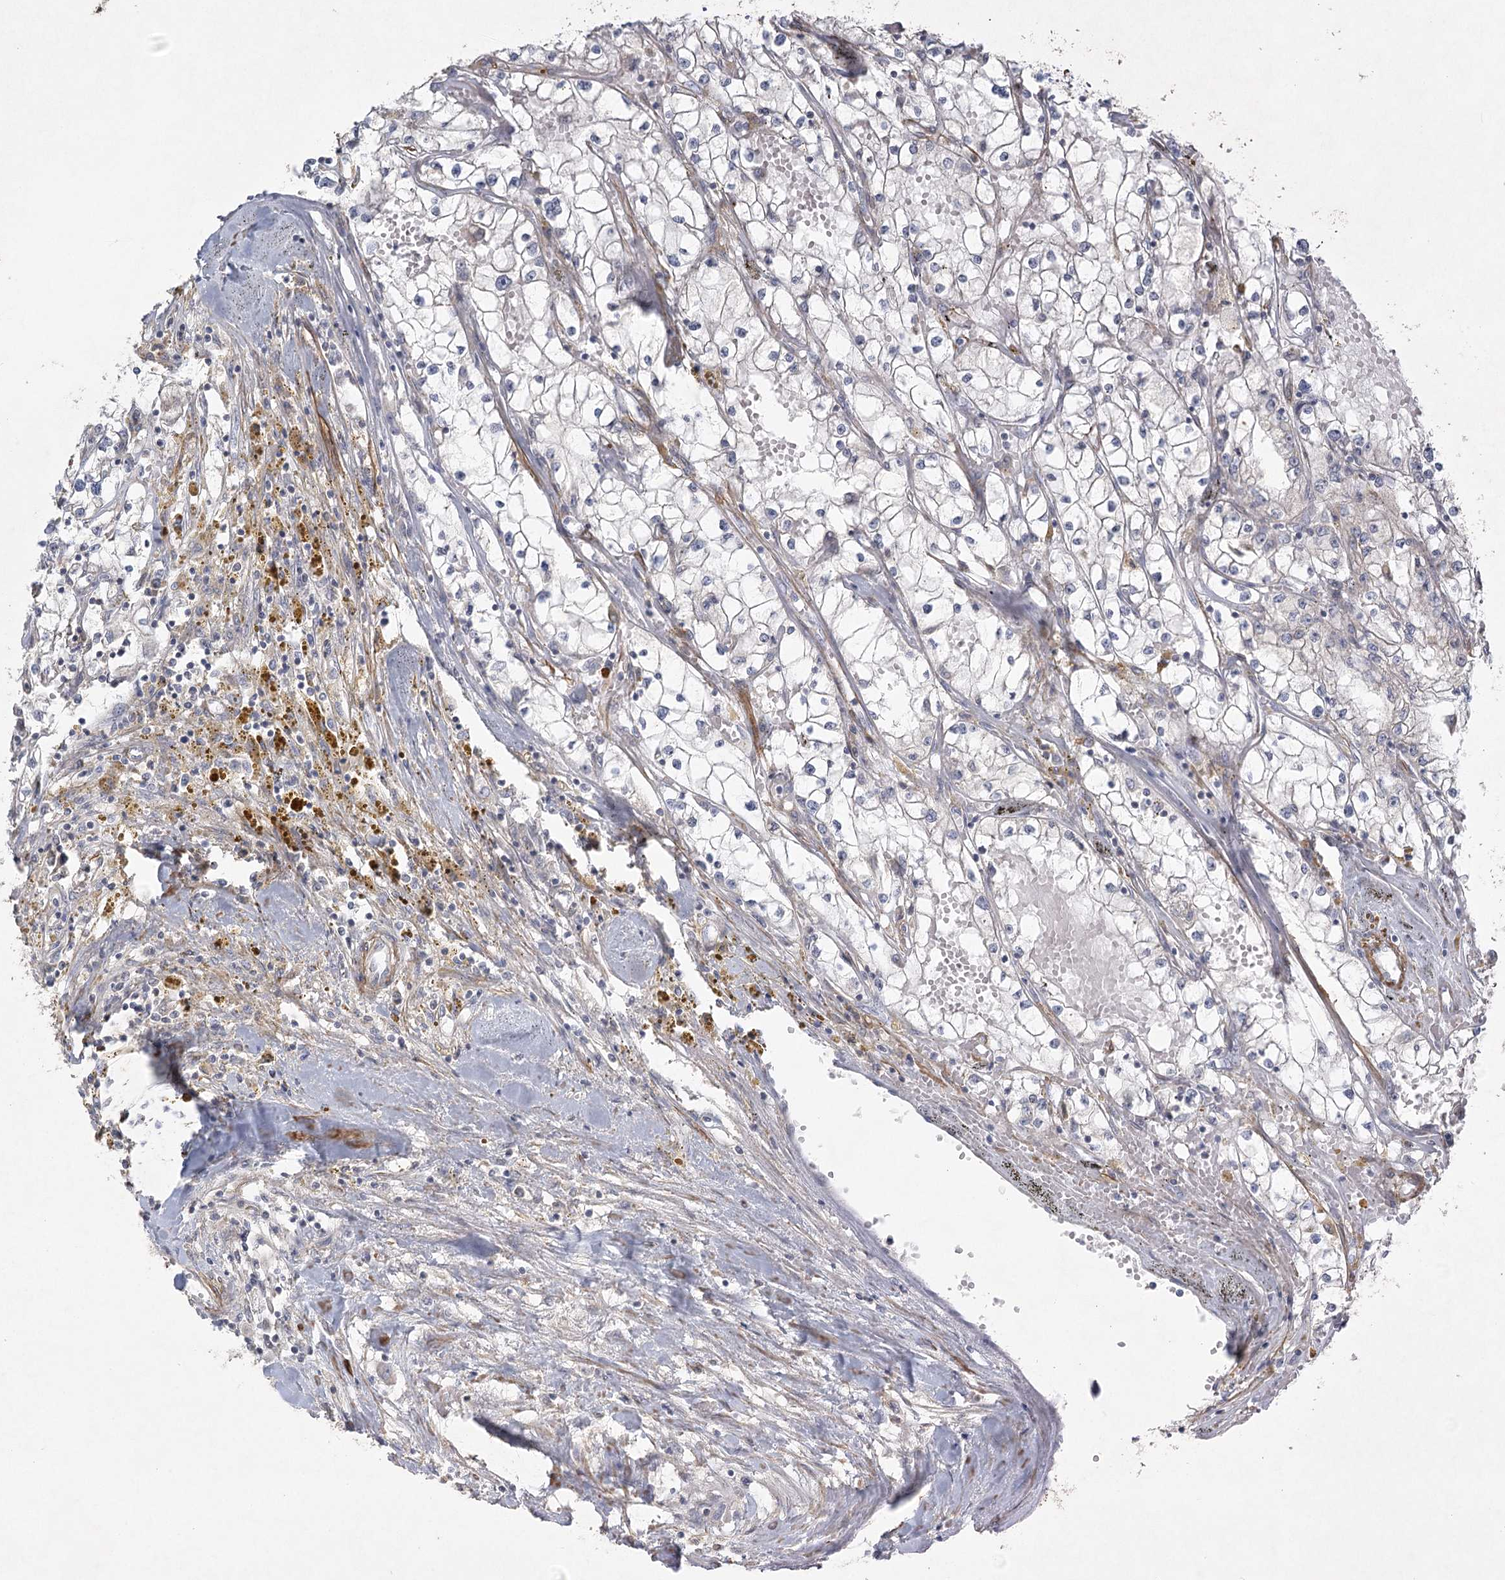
{"staining": {"intensity": "negative", "quantity": "none", "location": "none"}, "tissue": "renal cancer", "cell_type": "Tumor cells", "image_type": "cancer", "snomed": [{"axis": "morphology", "description": "Adenocarcinoma, NOS"}, {"axis": "topography", "description": "Kidney"}], "caption": "Immunohistochemistry micrograph of neoplastic tissue: renal cancer (adenocarcinoma) stained with DAB (3,3'-diaminobenzidine) displays no significant protein staining in tumor cells.", "gene": "INPP4B", "patient": {"sex": "male", "age": 56}}